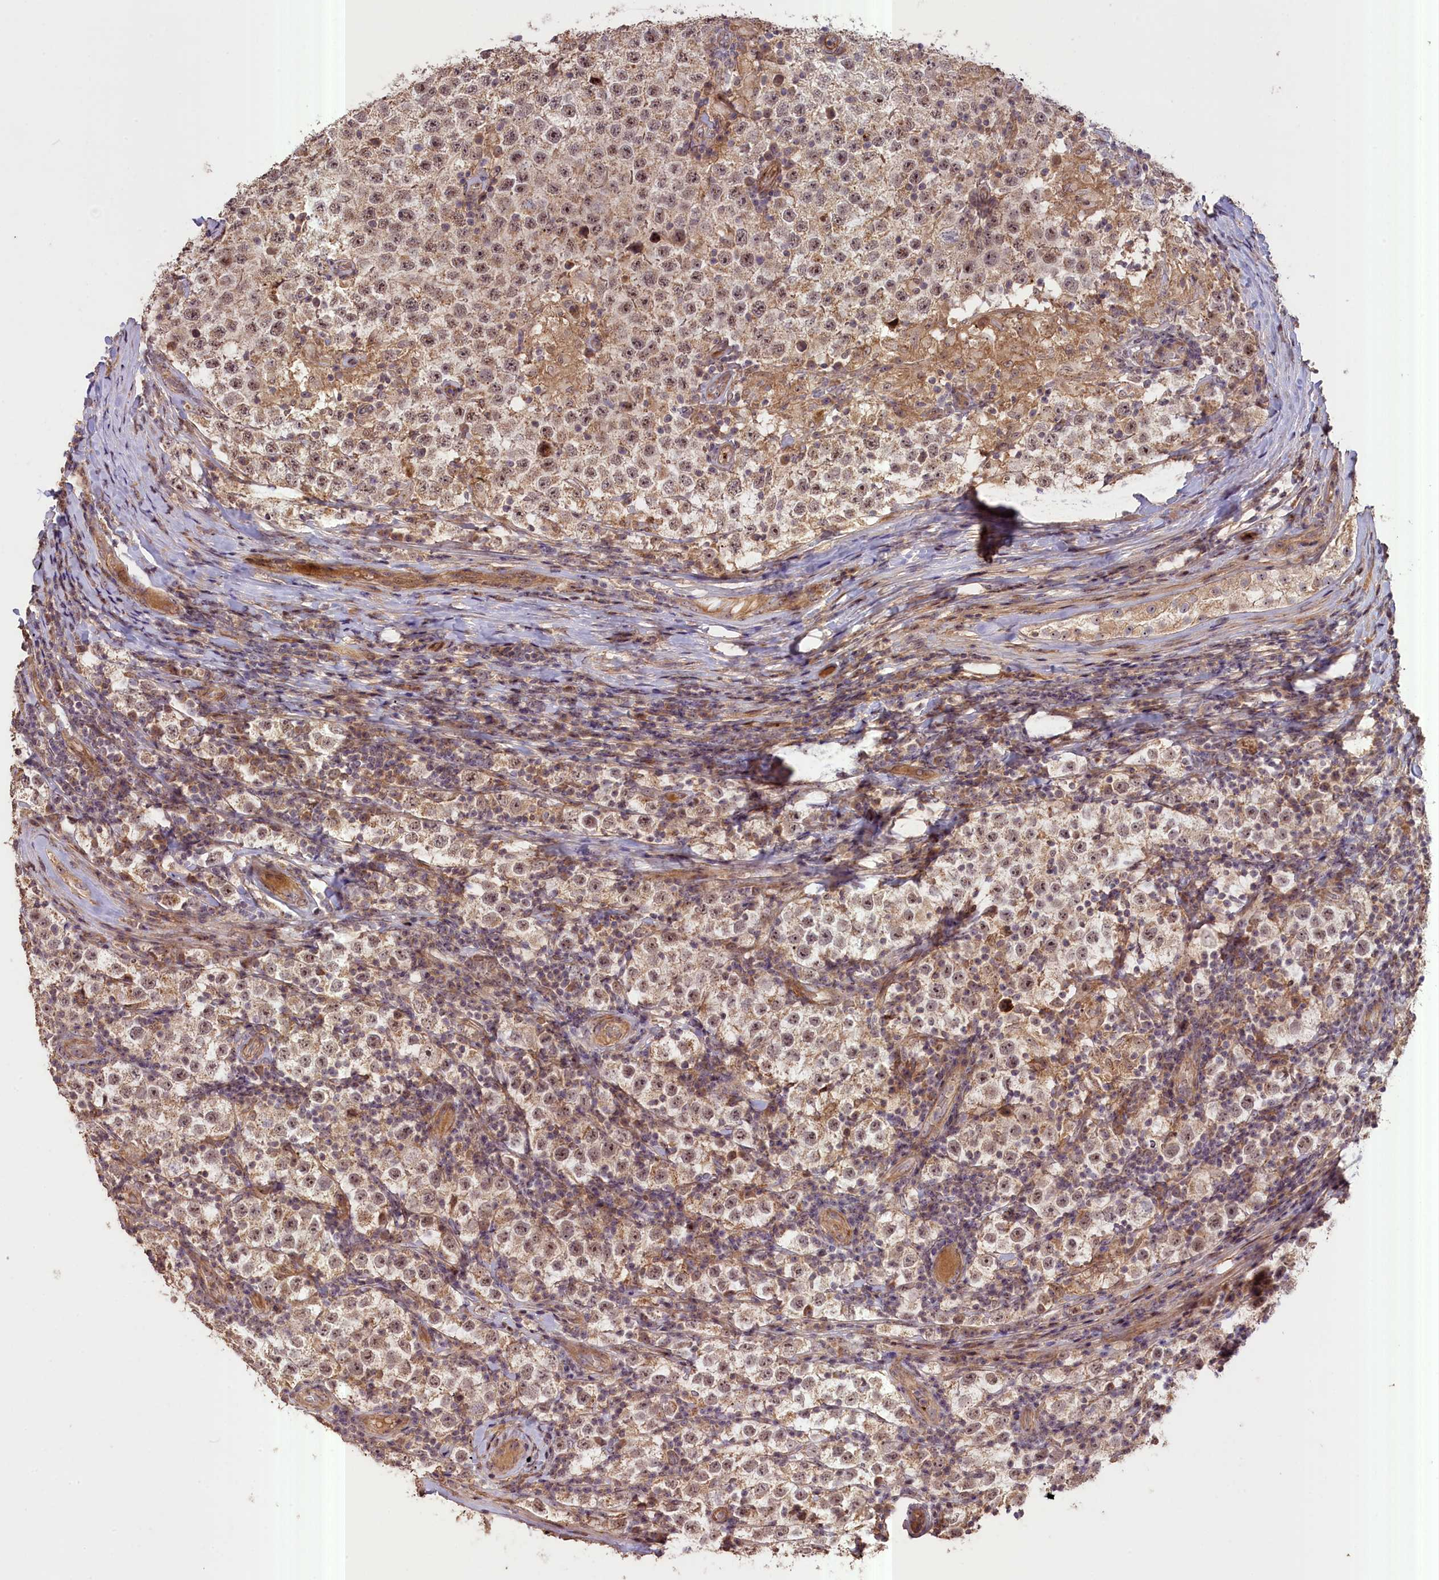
{"staining": {"intensity": "moderate", "quantity": ">75%", "location": "cytoplasmic/membranous,nuclear"}, "tissue": "testis cancer", "cell_type": "Tumor cells", "image_type": "cancer", "snomed": [{"axis": "morphology", "description": "Normal tissue, NOS"}, {"axis": "morphology", "description": "Urothelial carcinoma, High grade"}, {"axis": "morphology", "description": "Seminoma, NOS"}, {"axis": "morphology", "description": "Carcinoma, Embryonal, NOS"}, {"axis": "topography", "description": "Urinary bladder"}, {"axis": "topography", "description": "Testis"}], "caption": "An immunohistochemistry (IHC) histopathology image of tumor tissue is shown. Protein staining in brown shows moderate cytoplasmic/membranous and nuclear positivity in testis seminoma within tumor cells.", "gene": "FUZ", "patient": {"sex": "male", "age": 41}}